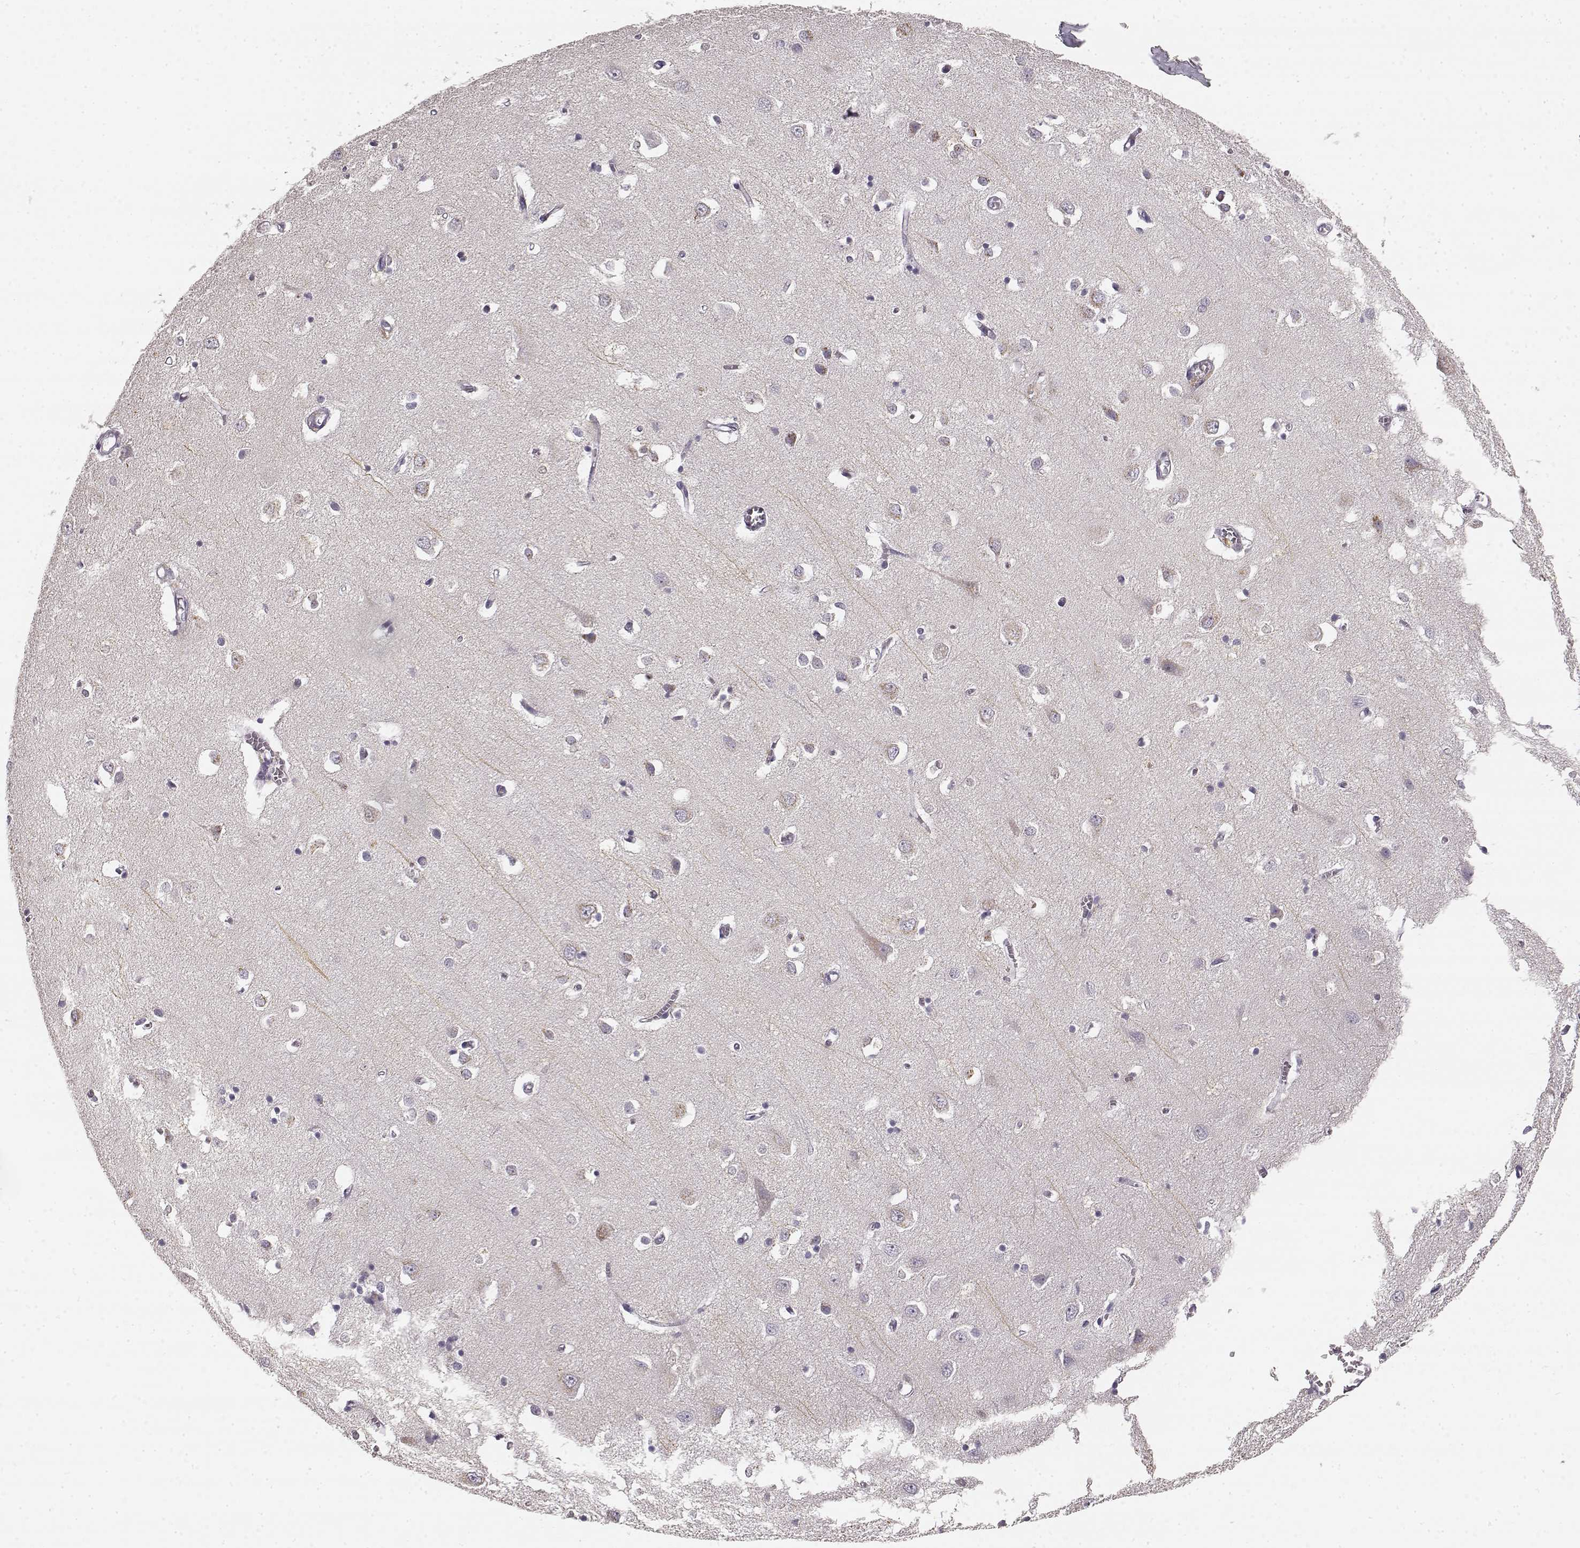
{"staining": {"intensity": "negative", "quantity": "none", "location": "none"}, "tissue": "cerebral cortex", "cell_type": "Endothelial cells", "image_type": "normal", "snomed": [{"axis": "morphology", "description": "Normal tissue, NOS"}, {"axis": "topography", "description": "Cerebral cortex"}], "caption": "Immunohistochemical staining of normal cerebral cortex shows no significant expression in endothelial cells. (DAB IHC with hematoxylin counter stain).", "gene": "KIAA0319", "patient": {"sex": "male", "age": 70}}